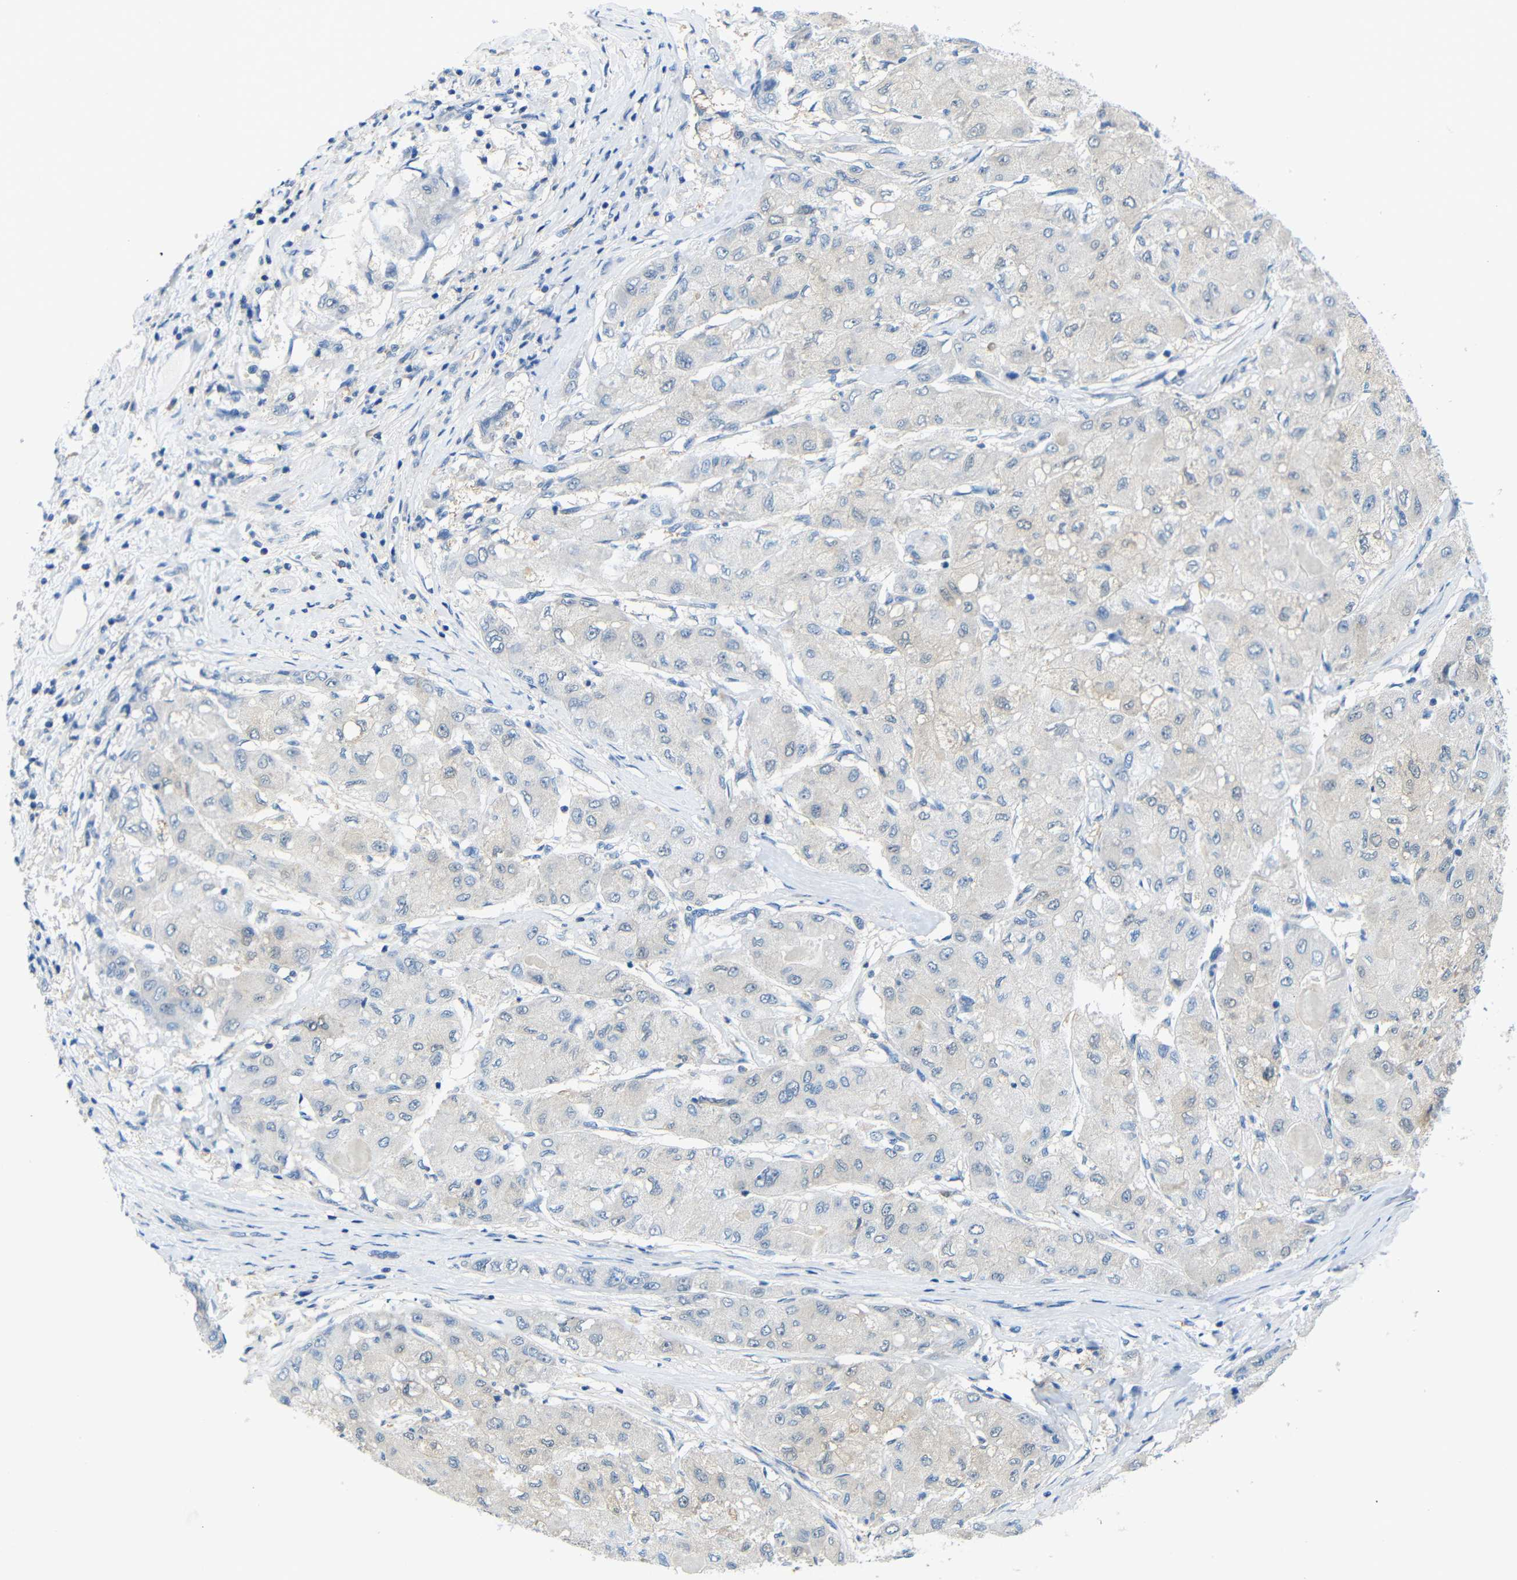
{"staining": {"intensity": "negative", "quantity": "none", "location": "none"}, "tissue": "liver cancer", "cell_type": "Tumor cells", "image_type": "cancer", "snomed": [{"axis": "morphology", "description": "Carcinoma, Hepatocellular, NOS"}, {"axis": "topography", "description": "Liver"}], "caption": "Hepatocellular carcinoma (liver) was stained to show a protein in brown. There is no significant staining in tumor cells. (Brightfield microscopy of DAB (3,3'-diaminobenzidine) immunohistochemistry (IHC) at high magnification).", "gene": "NEGR1", "patient": {"sex": "male", "age": 80}}